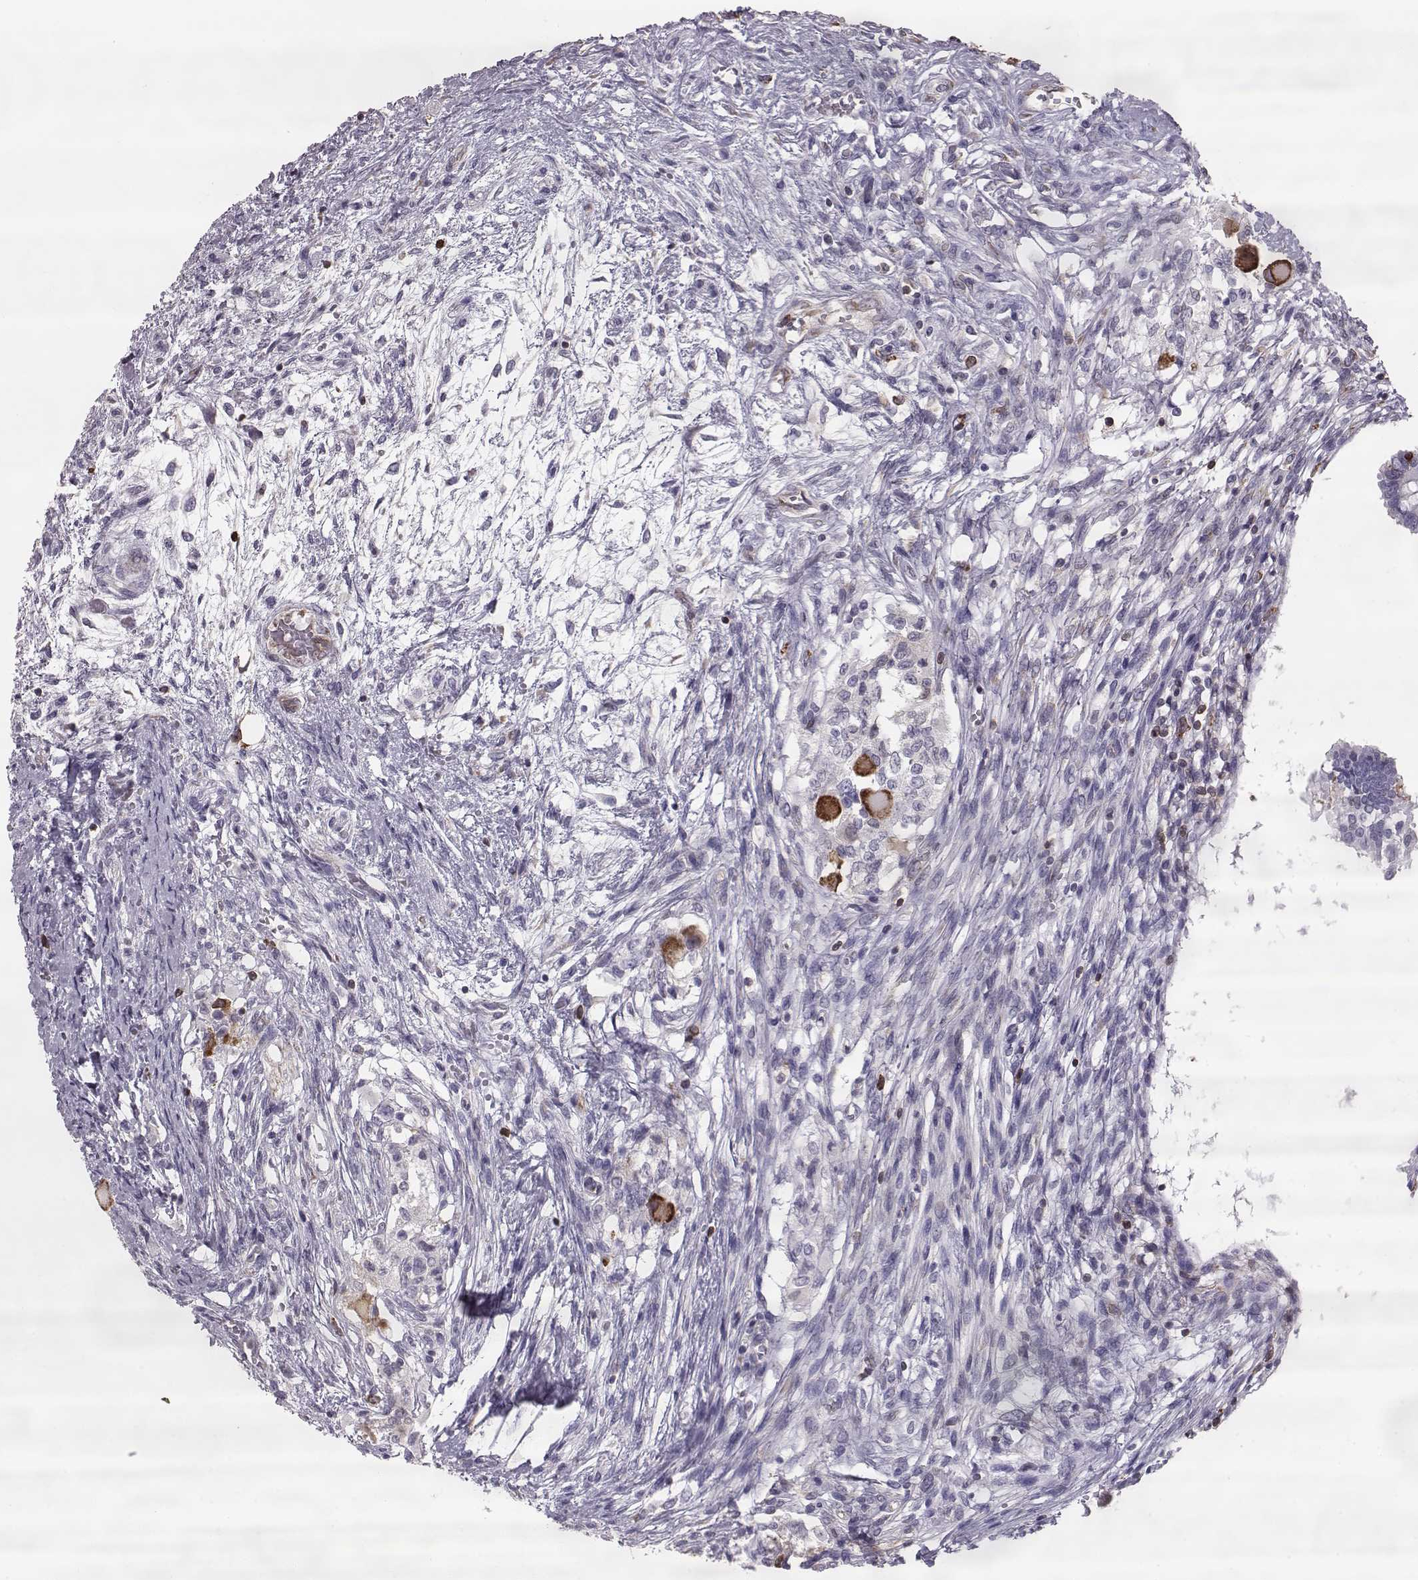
{"staining": {"intensity": "weak", "quantity": "<25%", "location": "cytoplasmic/membranous"}, "tissue": "testis cancer", "cell_type": "Tumor cells", "image_type": "cancer", "snomed": [{"axis": "morphology", "description": "Carcinoma, Embryonal, NOS"}, {"axis": "topography", "description": "Testis"}], "caption": "IHC micrograph of testis cancer (embryonal carcinoma) stained for a protein (brown), which displays no positivity in tumor cells.", "gene": "ELOVL5", "patient": {"sex": "male", "age": 37}}